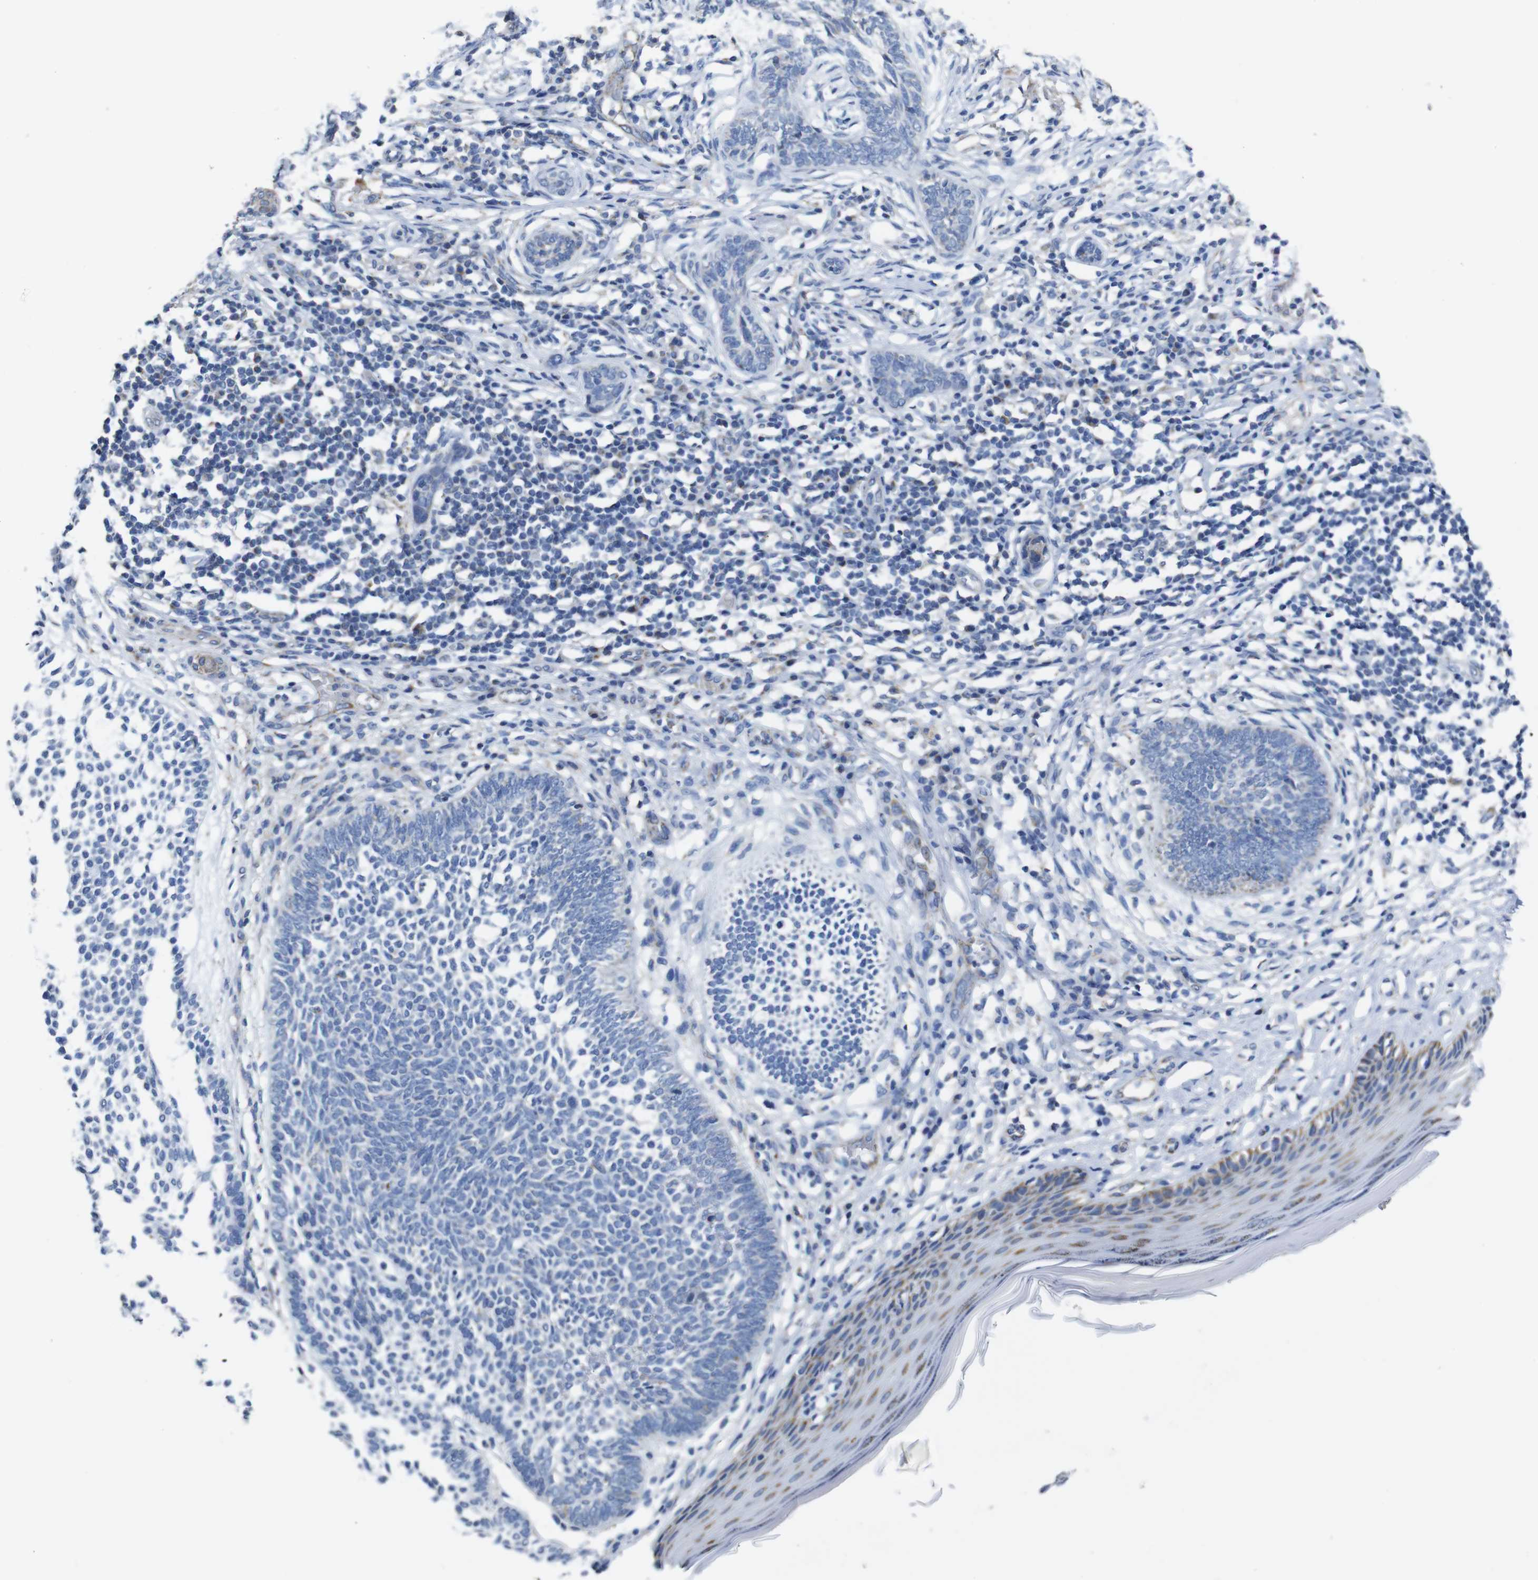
{"staining": {"intensity": "negative", "quantity": "none", "location": "none"}, "tissue": "skin cancer", "cell_type": "Tumor cells", "image_type": "cancer", "snomed": [{"axis": "morphology", "description": "Basal cell carcinoma"}, {"axis": "topography", "description": "Skin"}], "caption": "Immunohistochemistry of human skin basal cell carcinoma shows no positivity in tumor cells.", "gene": "MAOA", "patient": {"sex": "male", "age": 87}}